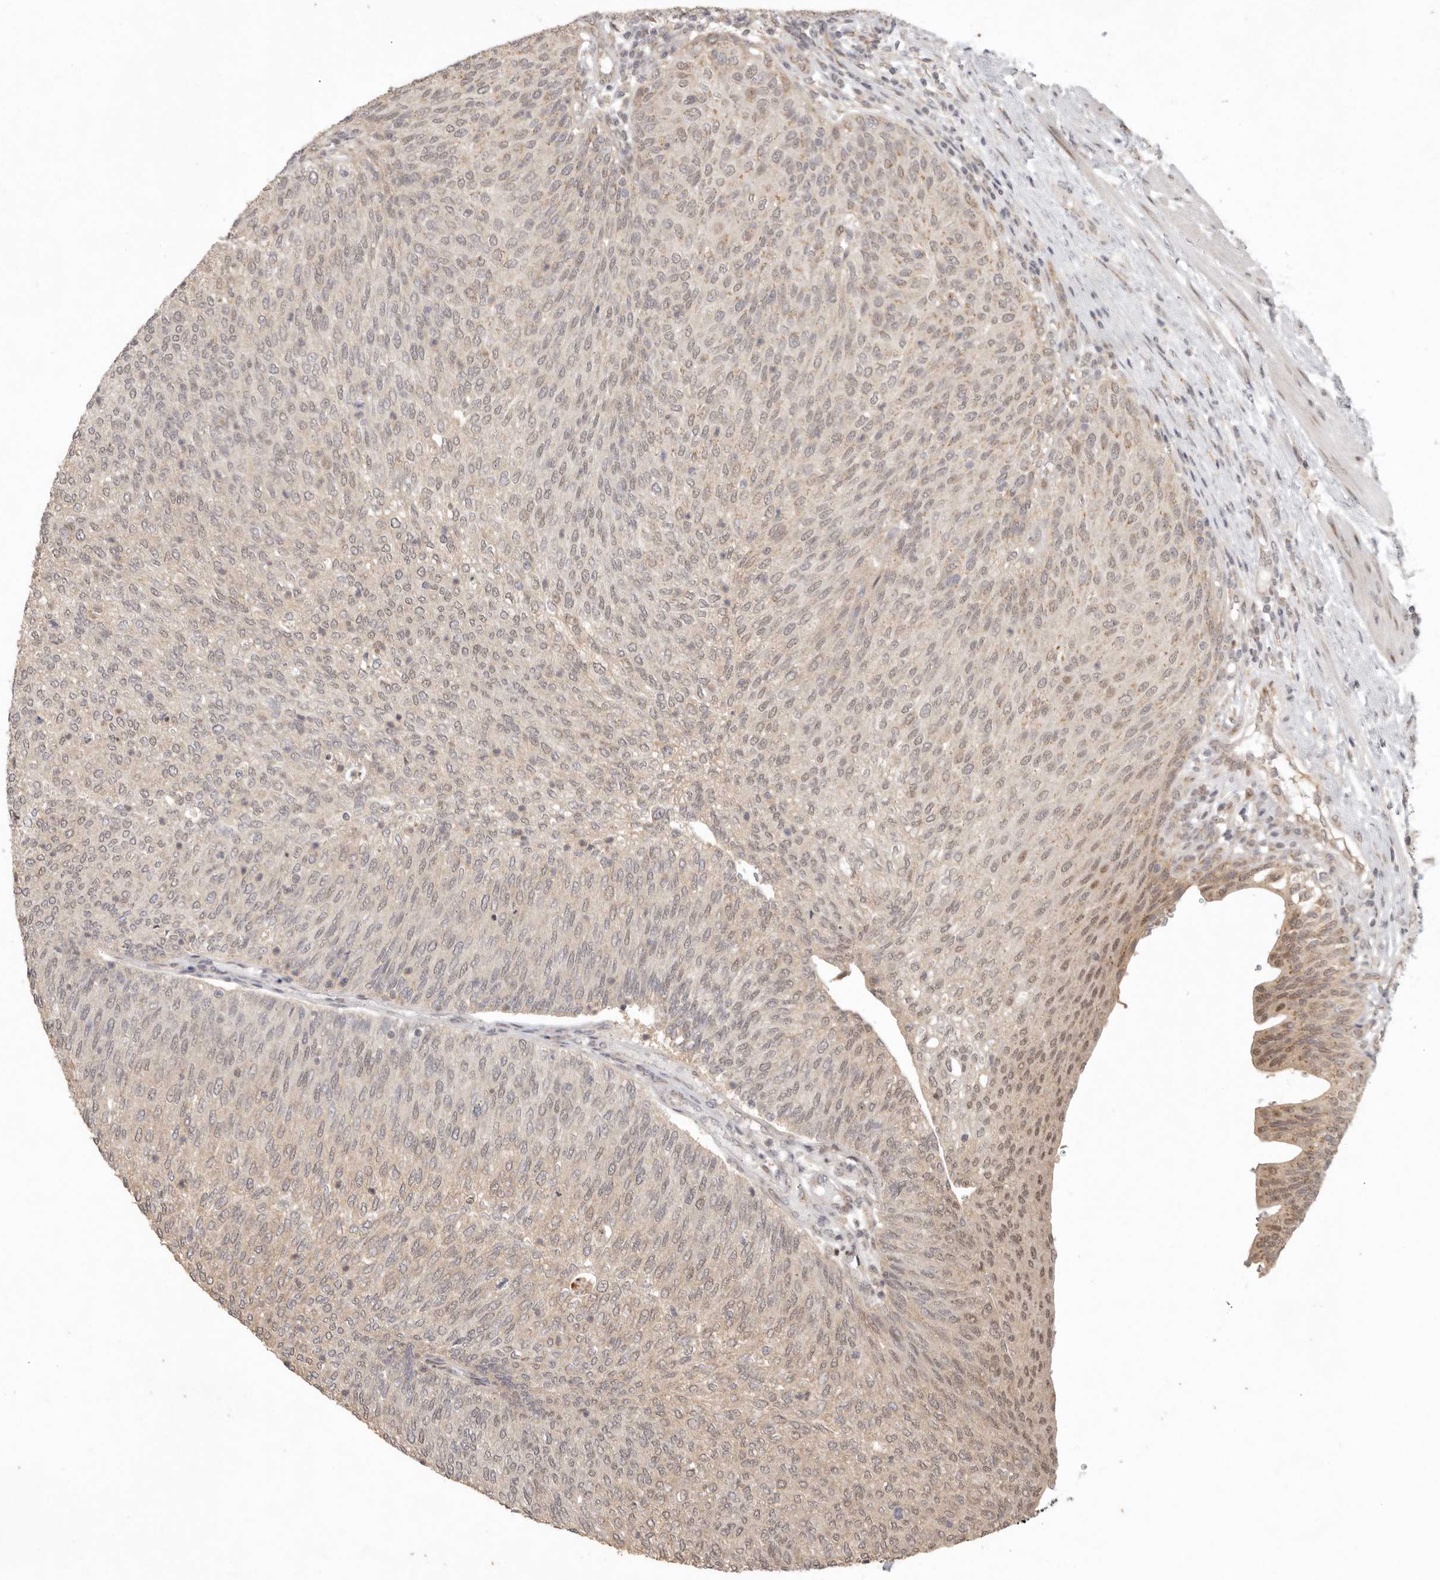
{"staining": {"intensity": "weak", "quantity": "25%-75%", "location": "cytoplasmic/membranous,nuclear"}, "tissue": "urothelial cancer", "cell_type": "Tumor cells", "image_type": "cancer", "snomed": [{"axis": "morphology", "description": "Urothelial carcinoma, Low grade"}, {"axis": "topography", "description": "Urinary bladder"}], "caption": "DAB (3,3'-diaminobenzidine) immunohistochemical staining of urothelial cancer exhibits weak cytoplasmic/membranous and nuclear protein expression in about 25%-75% of tumor cells.", "gene": "LRRC75A", "patient": {"sex": "female", "age": 79}}